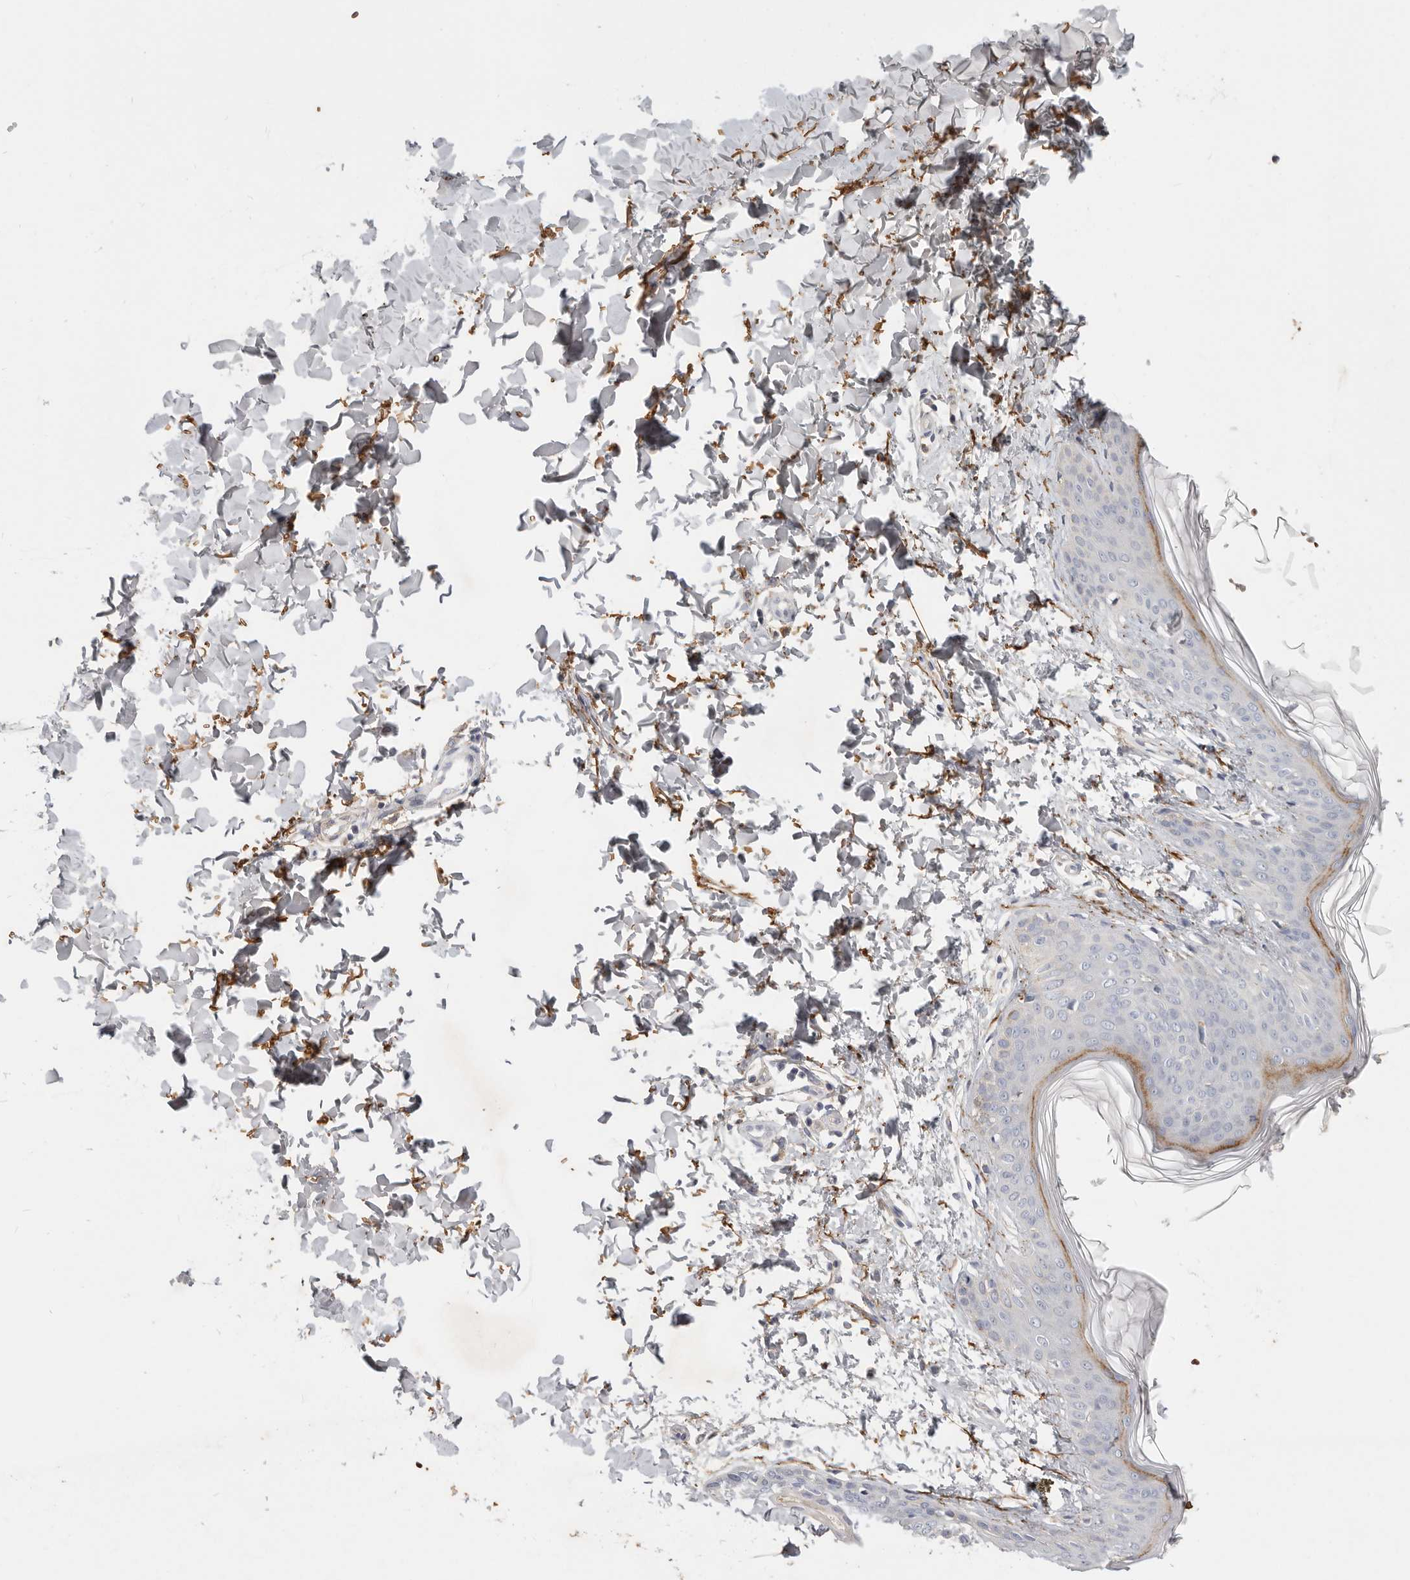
{"staining": {"intensity": "moderate", "quantity": "25%-75%", "location": "cytoplasmic/membranous"}, "tissue": "skin", "cell_type": "Fibroblasts", "image_type": "normal", "snomed": [{"axis": "morphology", "description": "Normal tissue, NOS"}, {"axis": "topography", "description": "Skin"}], "caption": "Skin stained with a brown dye demonstrates moderate cytoplasmic/membranous positive expression in approximately 25%-75% of fibroblasts.", "gene": "CFAP298", "patient": {"sex": "female", "age": 17}}